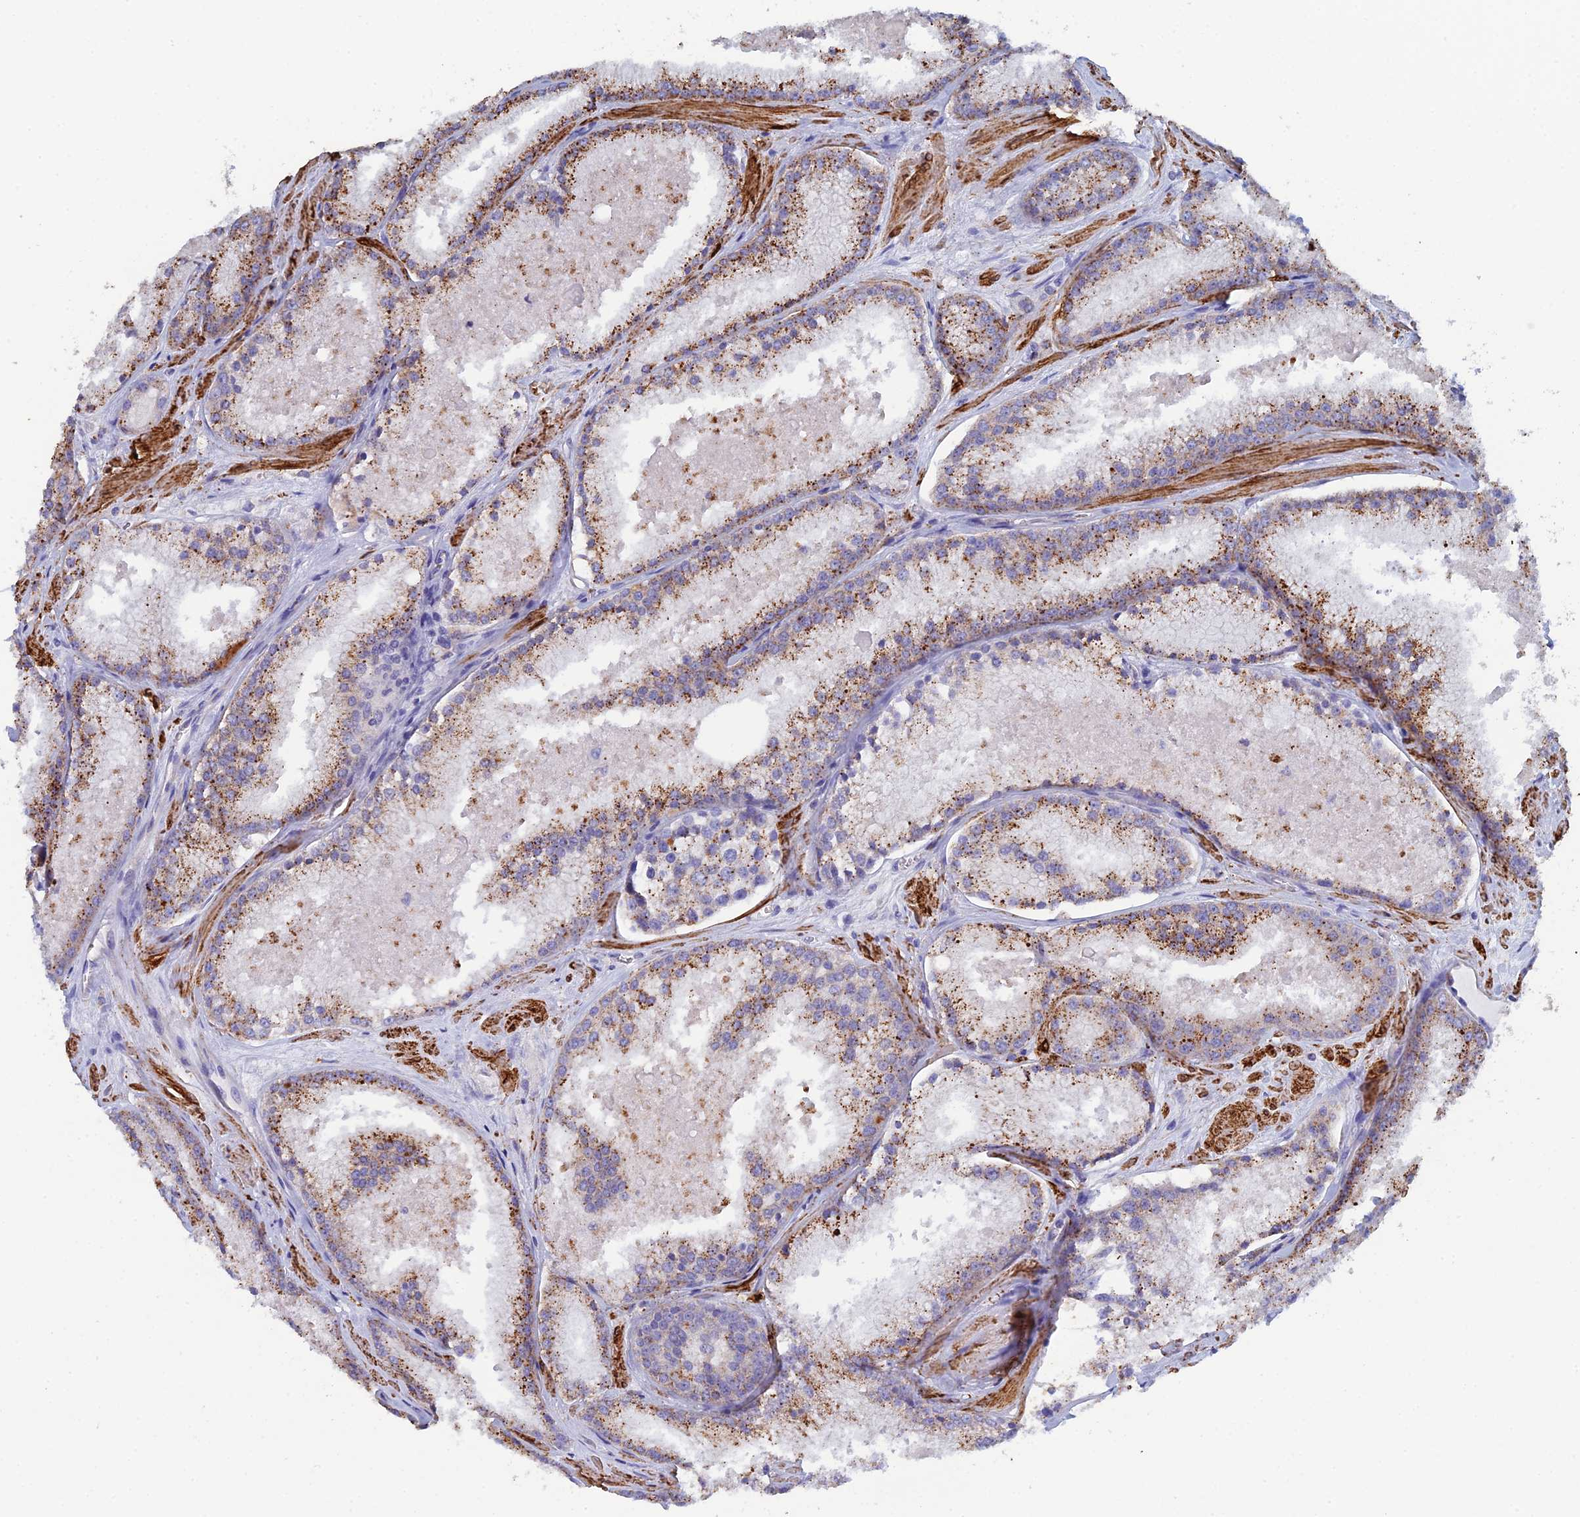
{"staining": {"intensity": "weak", "quantity": "25%-75%", "location": "cytoplasmic/membranous"}, "tissue": "prostate cancer", "cell_type": "Tumor cells", "image_type": "cancer", "snomed": [{"axis": "morphology", "description": "Adenocarcinoma, High grade"}, {"axis": "topography", "description": "Prostate"}], "caption": "This is a photomicrograph of IHC staining of high-grade adenocarcinoma (prostate), which shows weak staining in the cytoplasmic/membranous of tumor cells.", "gene": "PCDHA8", "patient": {"sex": "male", "age": 61}}